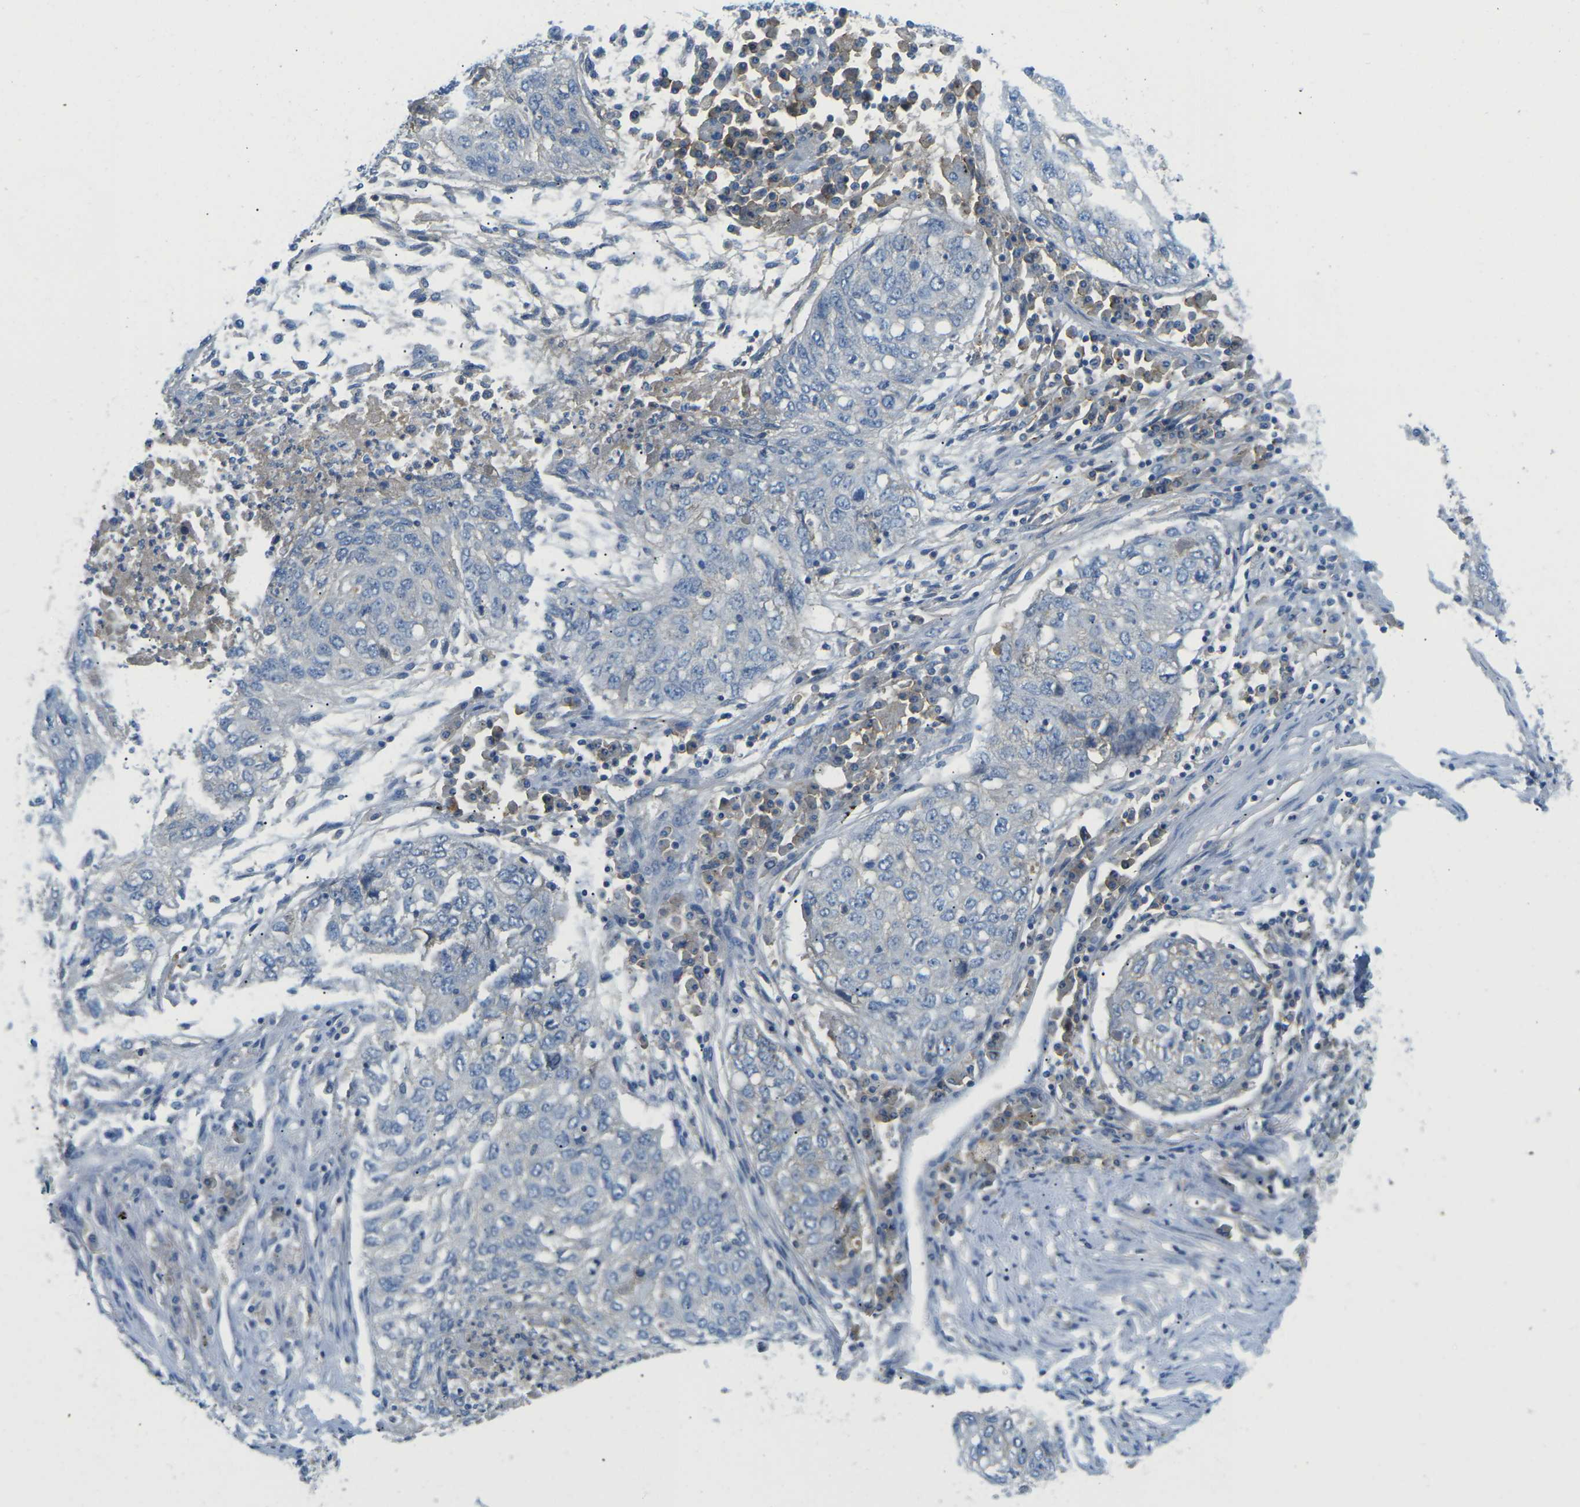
{"staining": {"intensity": "negative", "quantity": "none", "location": "none"}, "tissue": "lung cancer", "cell_type": "Tumor cells", "image_type": "cancer", "snomed": [{"axis": "morphology", "description": "Squamous cell carcinoma, NOS"}, {"axis": "topography", "description": "Lung"}], "caption": "DAB (3,3'-diaminobenzidine) immunohistochemical staining of human lung squamous cell carcinoma demonstrates no significant positivity in tumor cells.", "gene": "CD47", "patient": {"sex": "female", "age": 63}}